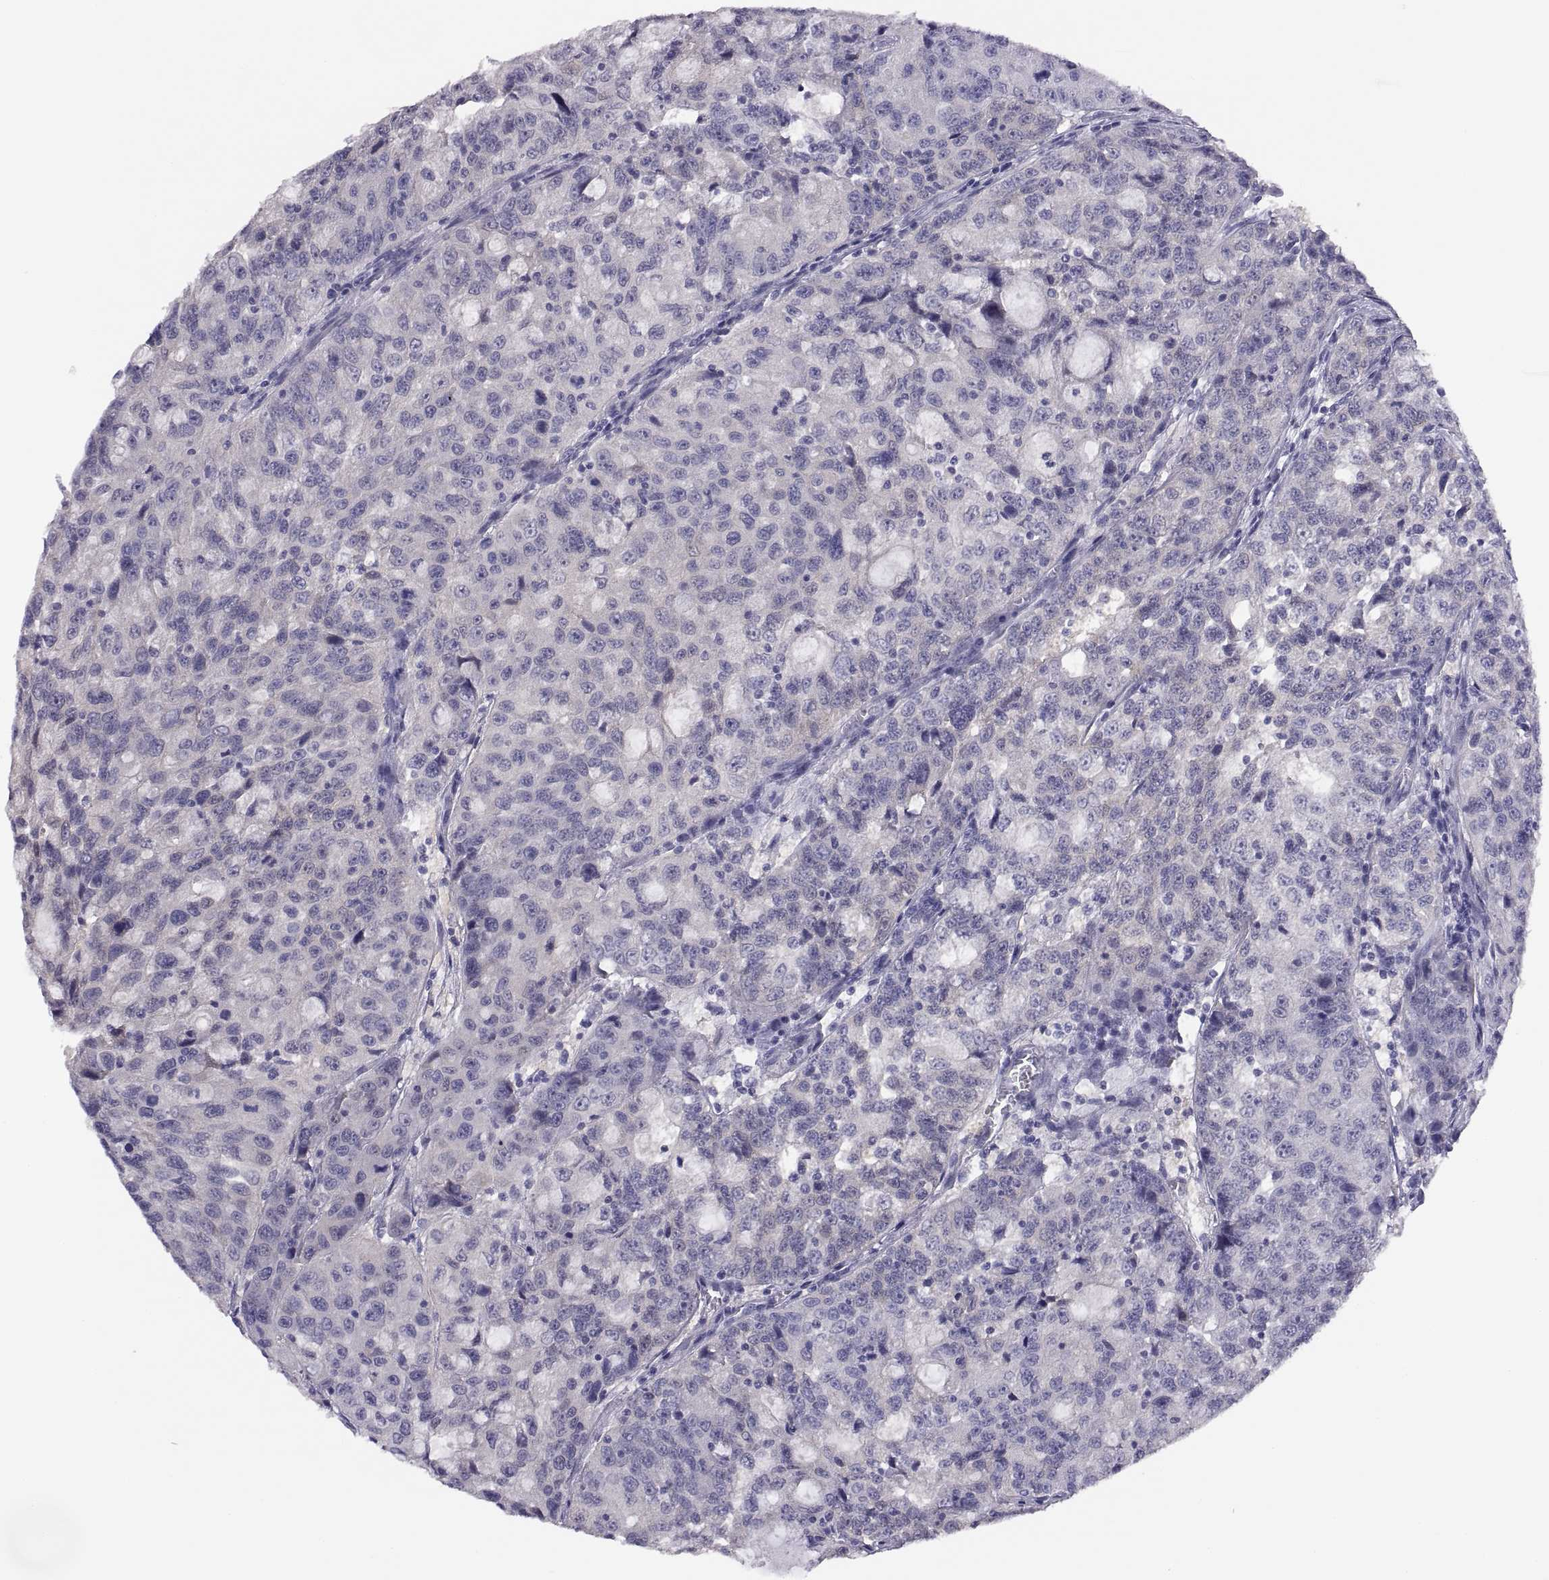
{"staining": {"intensity": "negative", "quantity": "none", "location": "none"}, "tissue": "urothelial cancer", "cell_type": "Tumor cells", "image_type": "cancer", "snomed": [{"axis": "morphology", "description": "Urothelial carcinoma, NOS"}, {"axis": "morphology", "description": "Urothelial carcinoma, High grade"}, {"axis": "topography", "description": "Urinary bladder"}], "caption": "High magnification brightfield microscopy of transitional cell carcinoma stained with DAB (3,3'-diaminobenzidine) (brown) and counterstained with hematoxylin (blue): tumor cells show no significant staining.", "gene": "STRC", "patient": {"sex": "female", "age": 73}}